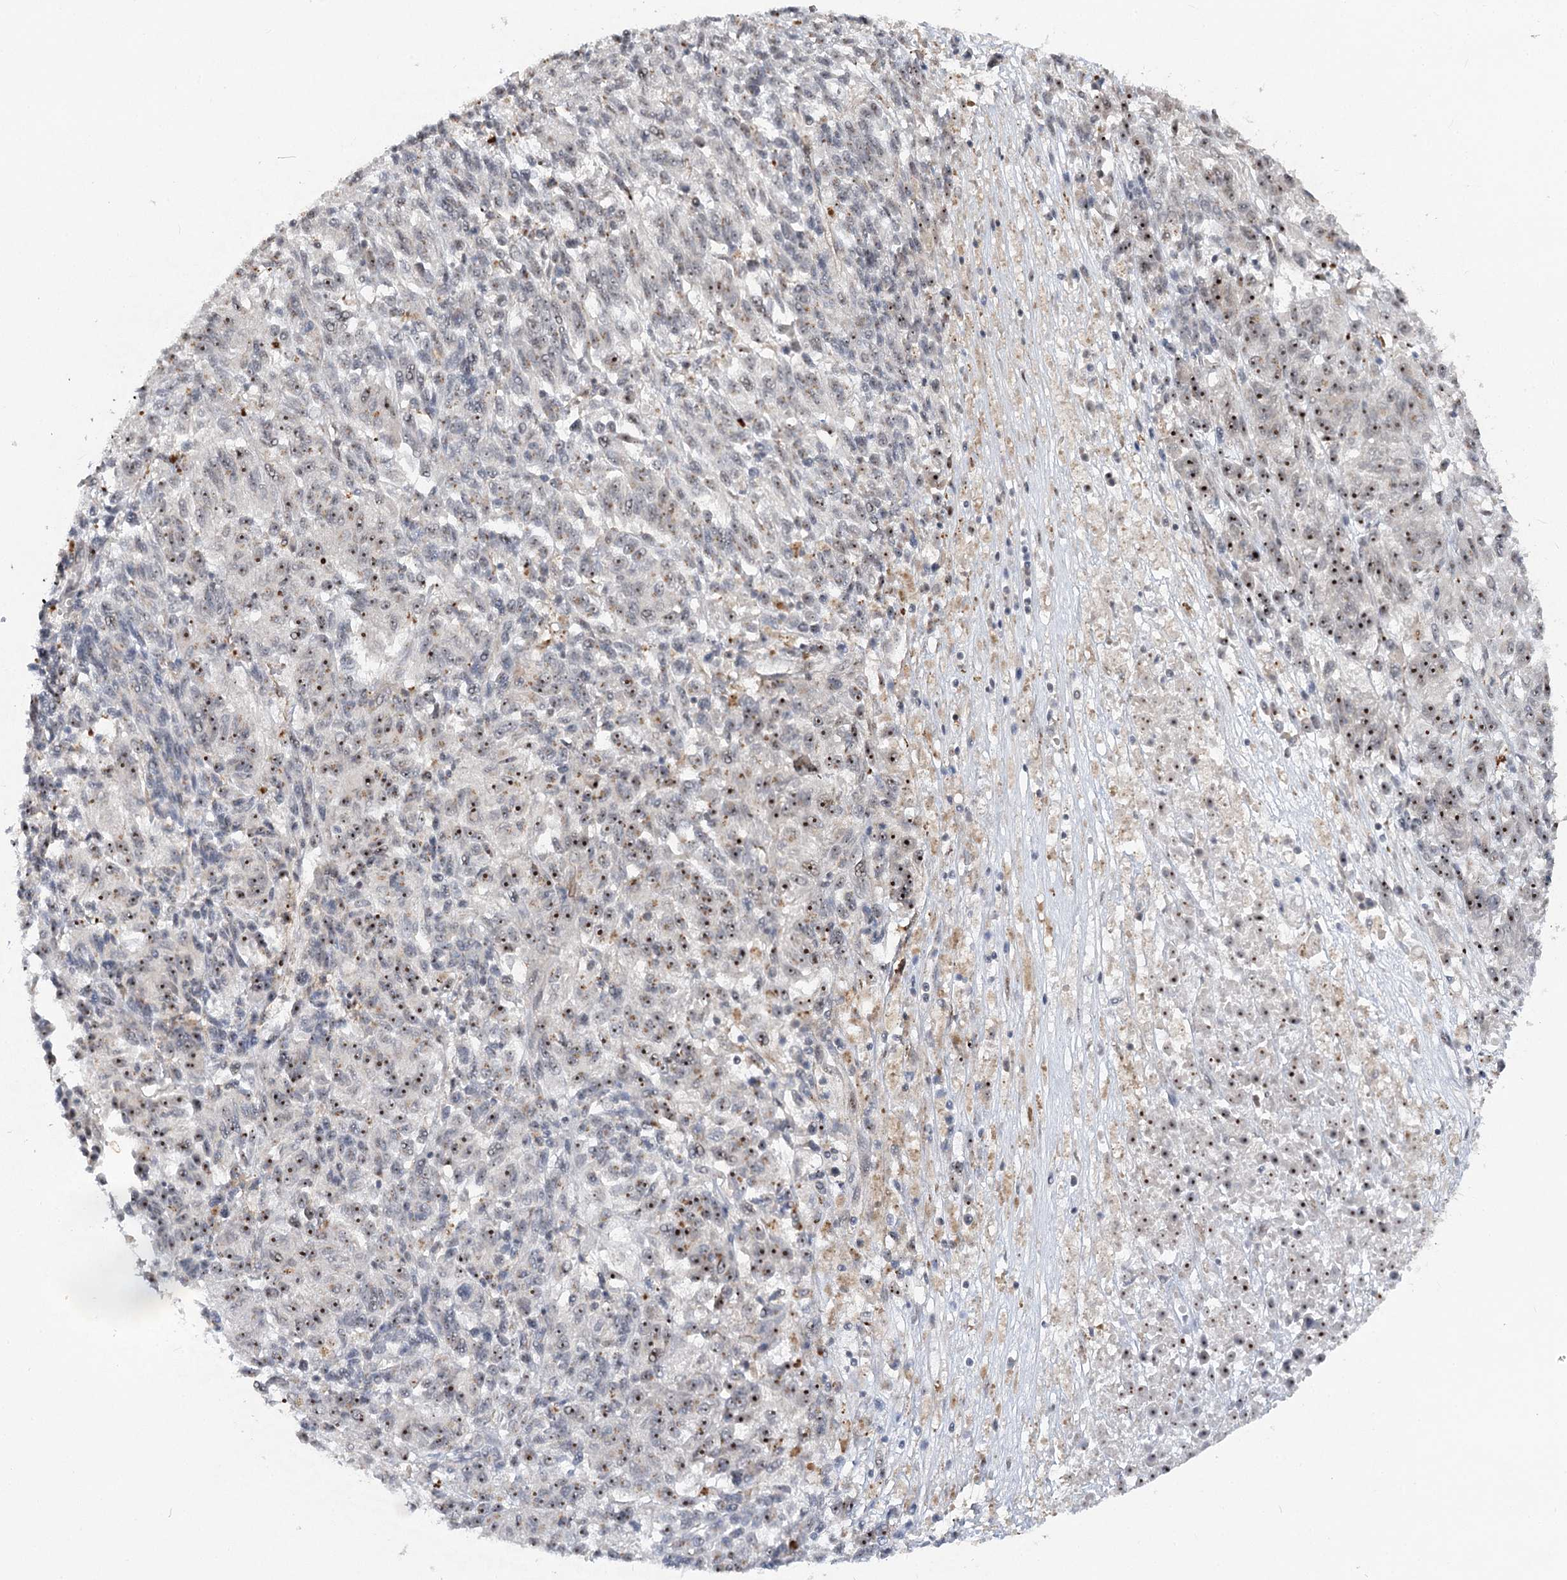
{"staining": {"intensity": "strong", "quantity": ">75%", "location": "nuclear"}, "tissue": "melanoma", "cell_type": "Tumor cells", "image_type": "cancer", "snomed": [{"axis": "morphology", "description": "Malignant melanoma, Metastatic site"}, {"axis": "topography", "description": "Lung"}], "caption": "Immunohistochemical staining of human malignant melanoma (metastatic site) reveals strong nuclear protein staining in approximately >75% of tumor cells.", "gene": "GNL3L", "patient": {"sex": "male", "age": 64}}